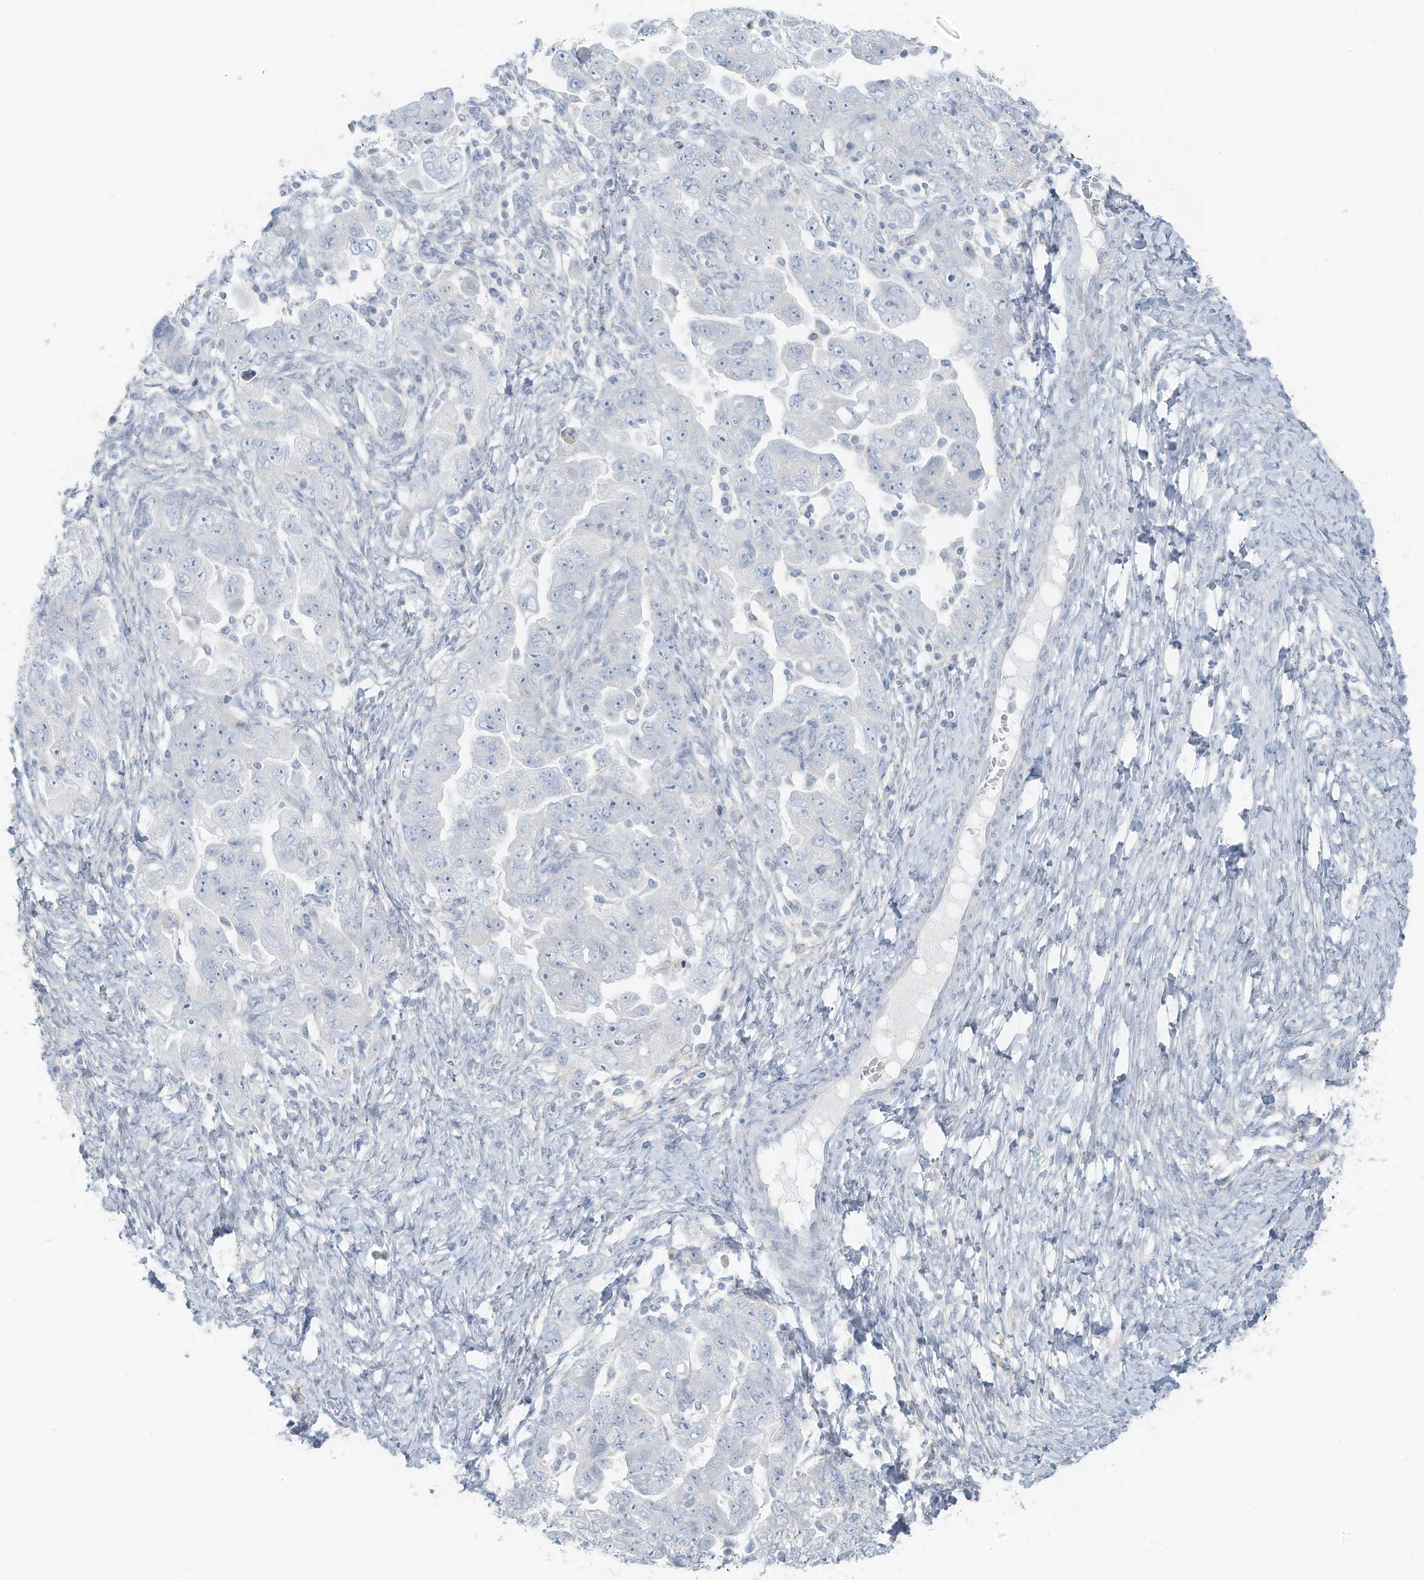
{"staining": {"intensity": "negative", "quantity": "none", "location": "none"}, "tissue": "ovarian cancer", "cell_type": "Tumor cells", "image_type": "cancer", "snomed": [{"axis": "morphology", "description": "Carcinoma, NOS"}, {"axis": "morphology", "description": "Cystadenocarcinoma, serous, NOS"}, {"axis": "topography", "description": "Ovary"}], "caption": "An image of human carcinoma (ovarian) is negative for staining in tumor cells. (DAB (3,3'-diaminobenzidine) IHC, high magnification).", "gene": "SLC25A43", "patient": {"sex": "female", "age": 69}}